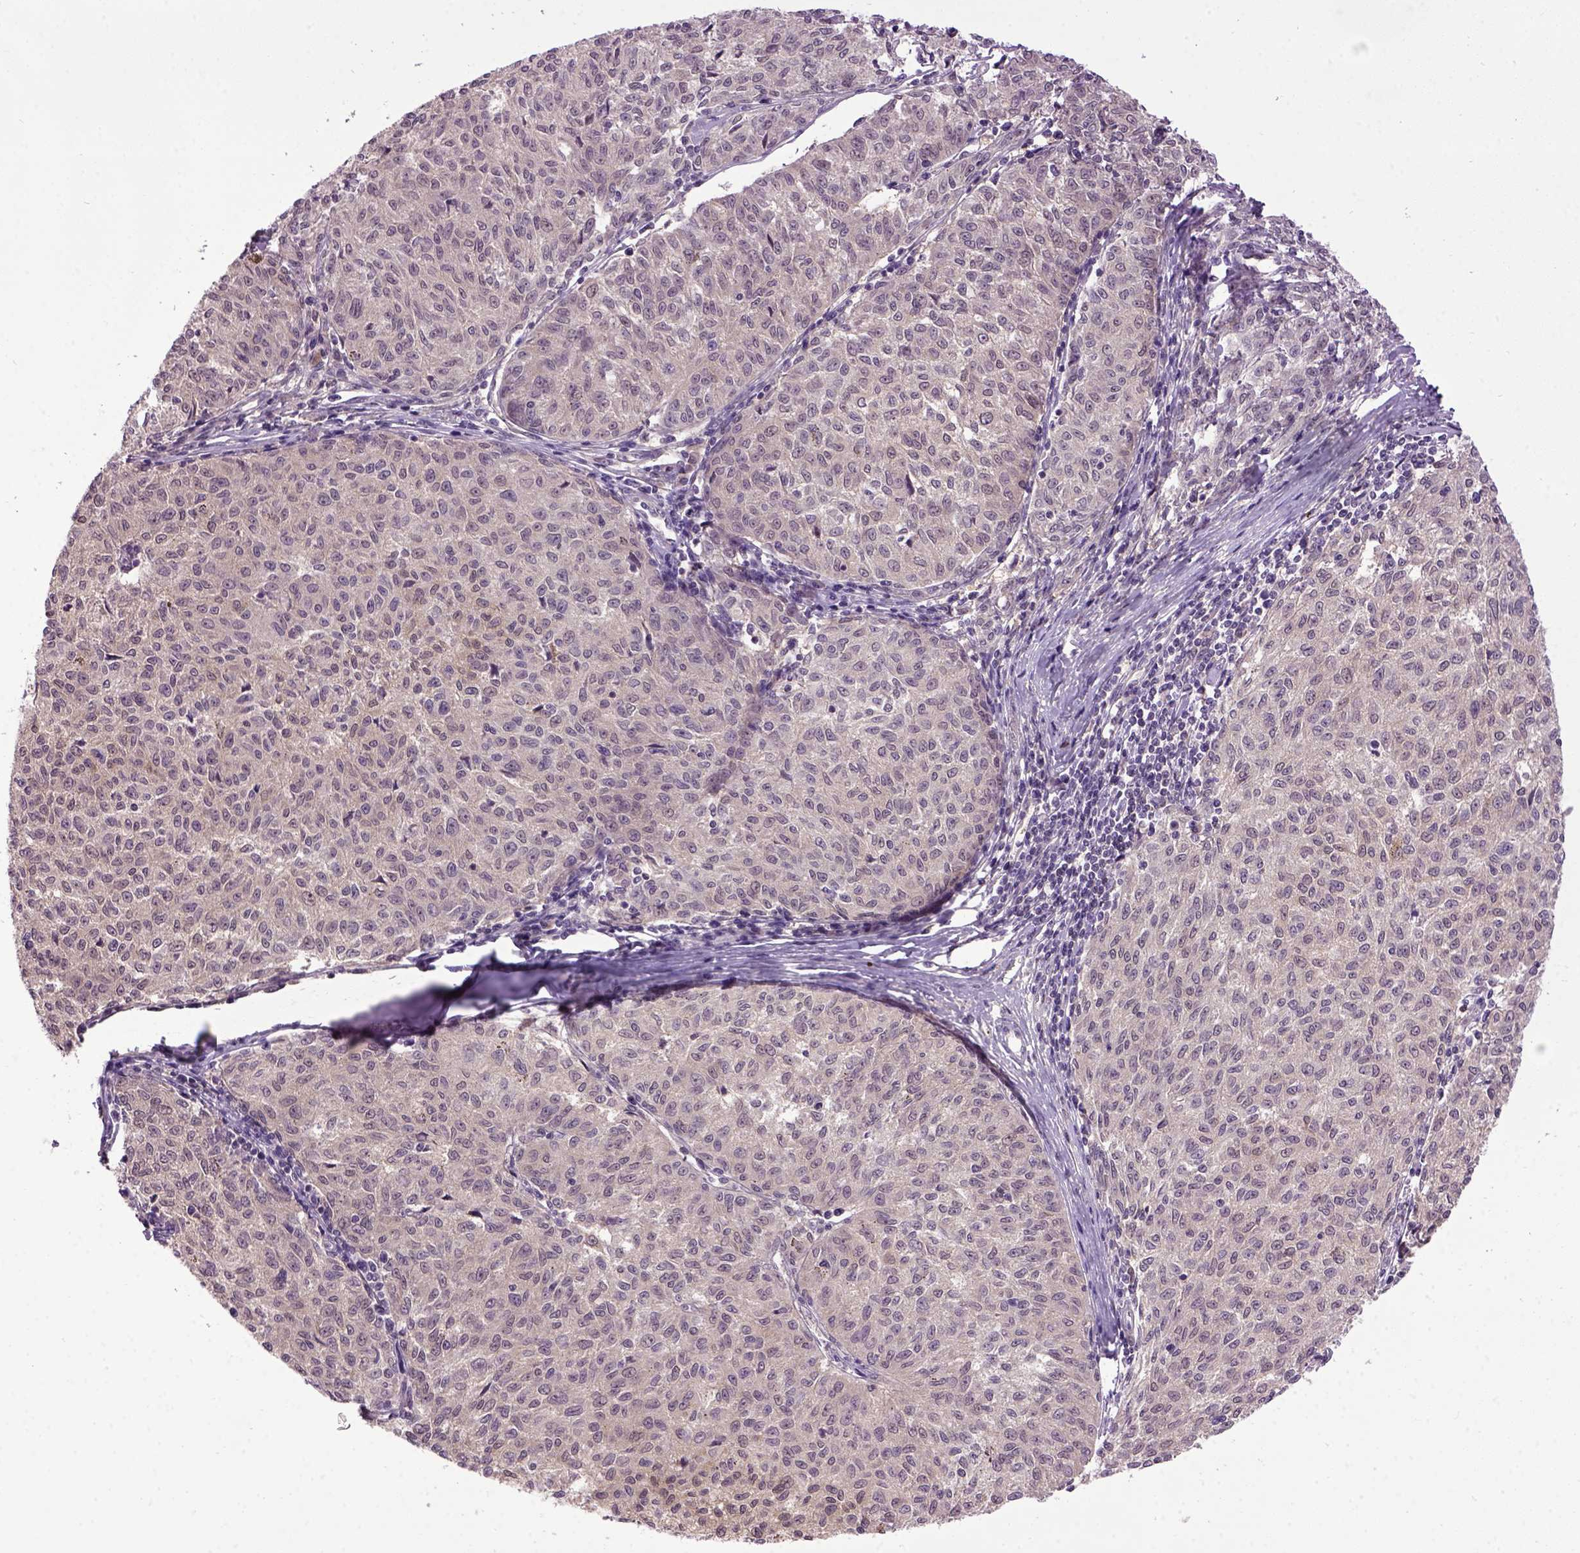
{"staining": {"intensity": "negative", "quantity": "none", "location": "none"}, "tissue": "melanoma", "cell_type": "Tumor cells", "image_type": "cancer", "snomed": [{"axis": "morphology", "description": "Malignant melanoma, NOS"}, {"axis": "topography", "description": "Skin"}], "caption": "Melanoma was stained to show a protein in brown. There is no significant expression in tumor cells.", "gene": "RAB43", "patient": {"sex": "female", "age": 72}}